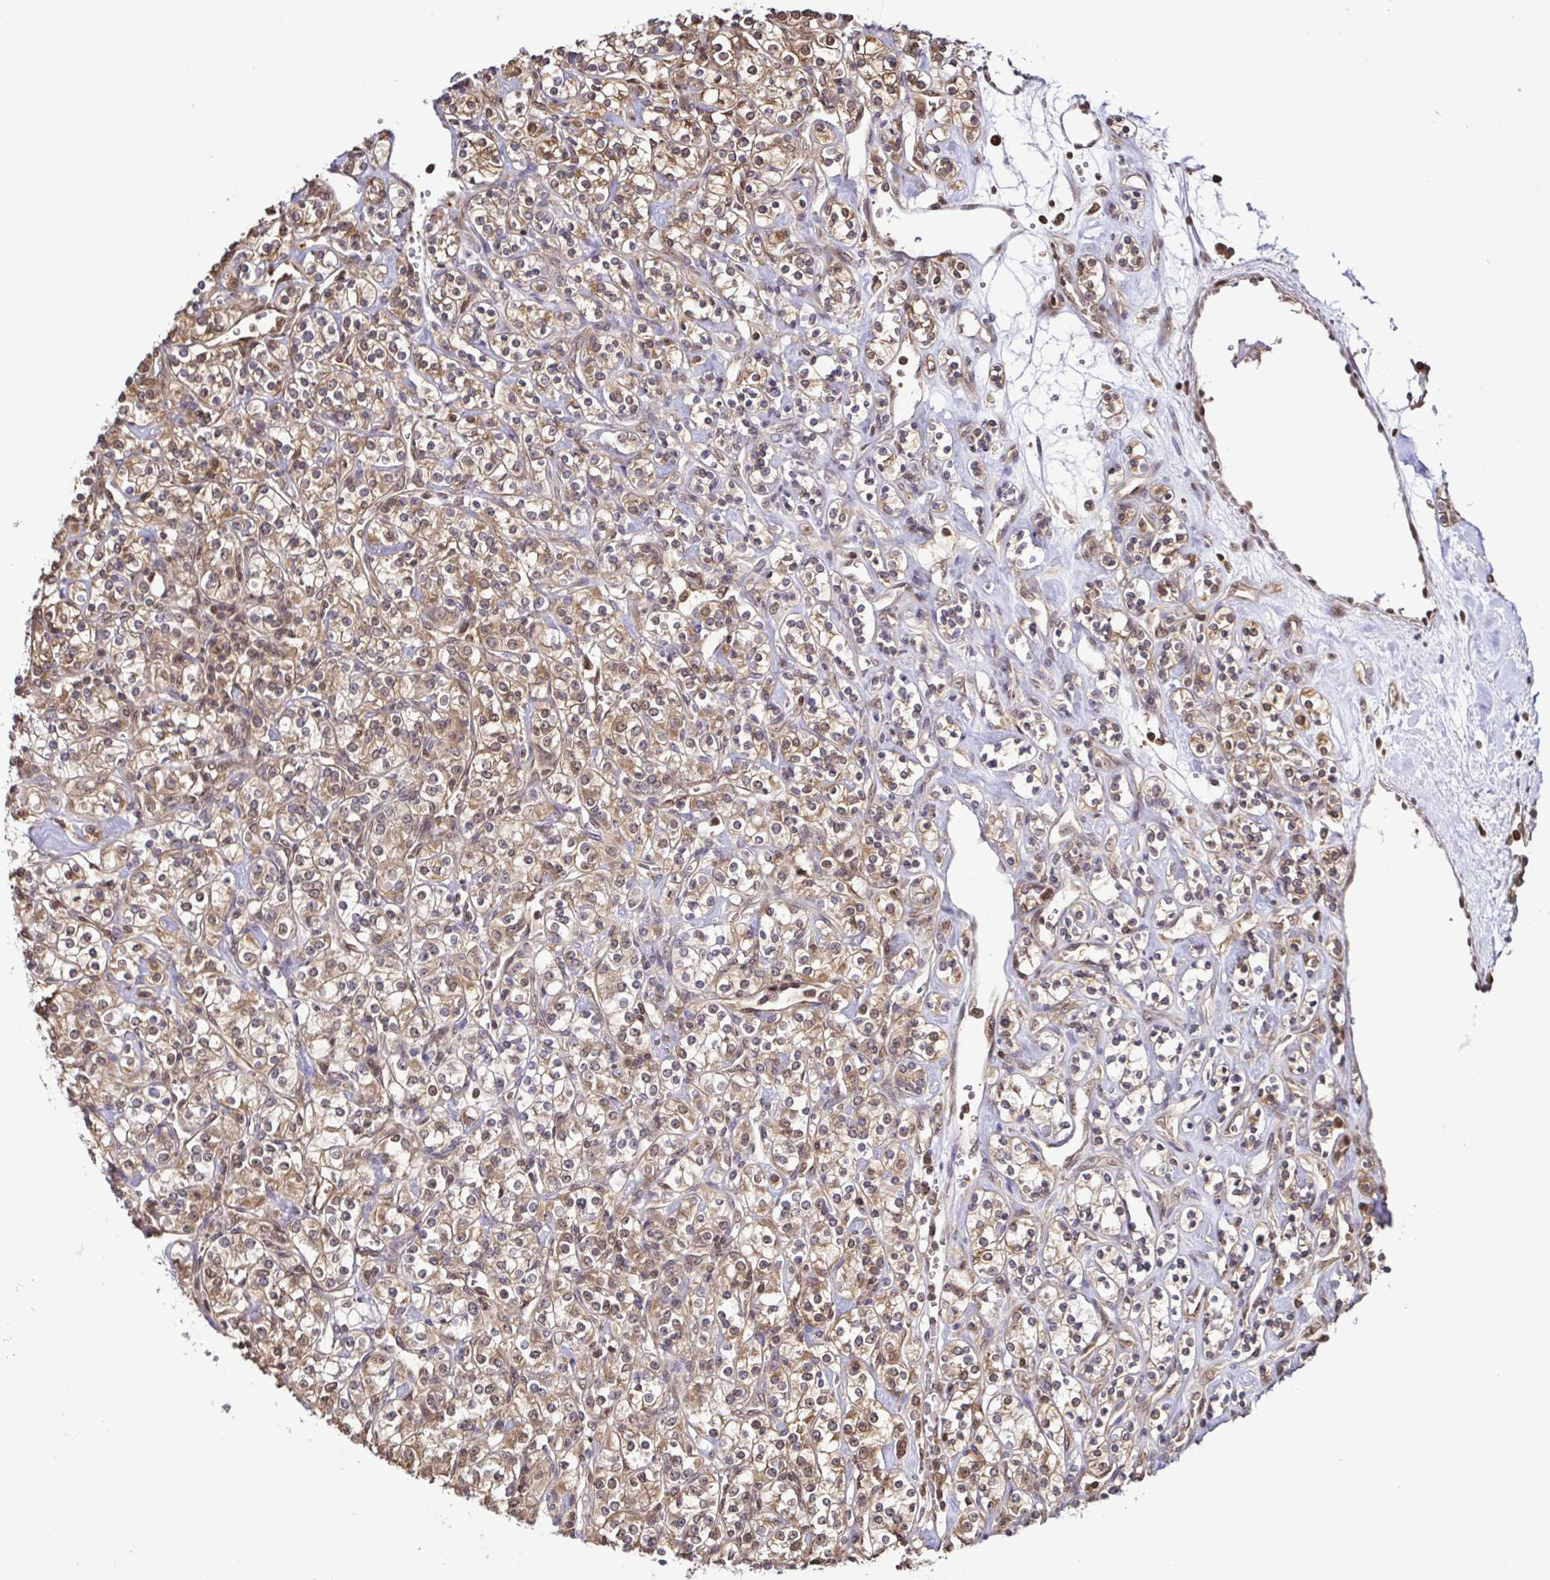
{"staining": {"intensity": "moderate", "quantity": ">75%", "location": "cytoplasmic/membranous,nuclear"}, "tissue": "renal cancer", "cell_type": "Tumor cells", "image_type": "cancer", "snomed": [{"axis": "morphology", "description": "Adenocarcinoma, NOS"}, {"axis": "topography", "description": "Kidney"}], "caption": "Adenocarcinoma (renal) tissue reveals moderate cytoplasmic/membranous and nuclear positivity in about >75% of tumor cells The staining is performed using DAB (3,3'-diaminobenzidine) brown chromogen to label protein expression. The nuclei are counter-stained blue using hematoxylin.", "gene": "PSMB9", "patient": {"sex": "male", "age": 77}}